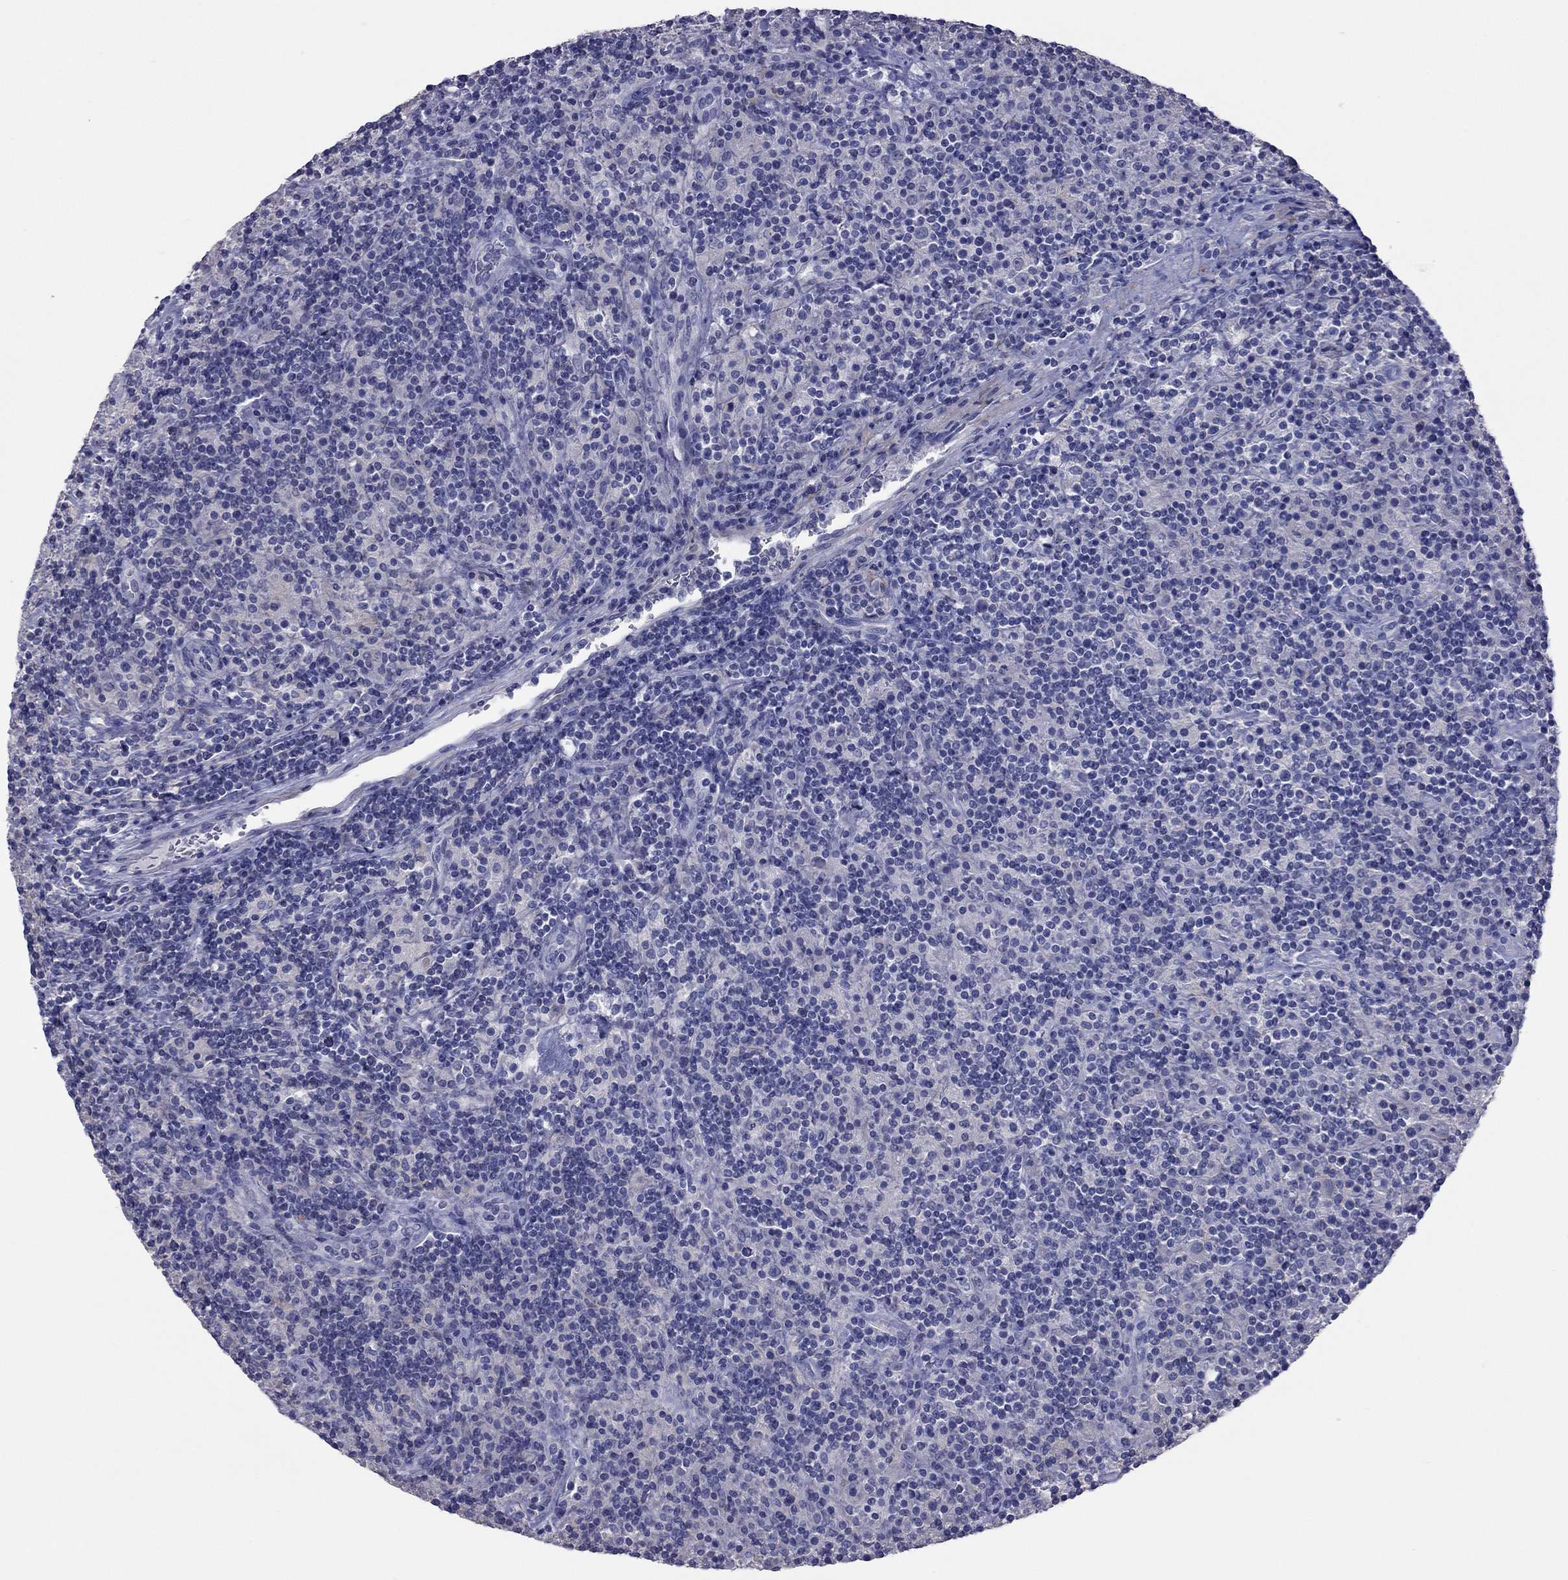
{"staining": {"intensity": "negative", "quantity": "none", "location": "none"}, "tissue": "lymphoma", "cell_type": "Tumor cells", "image_type": "cancer", "snomed": [{"axis": "morphology", "description": "Hodgkin's disease, NOS"}, {"axis": "topography", "description": "Lymph node"}], "caption": "Immunohistochemistry (IHC) of Hodgkin's disease reveals no expression in tumor cells. Brightfield microscopy of immunohistochemistry stained with DAB (3,3'-diaminobenzidine) (brown) and hematoxylin (blue), captured at high magnification.", "gene": "ACTL7B", "patient": {"sex": "male", "age": 70}}